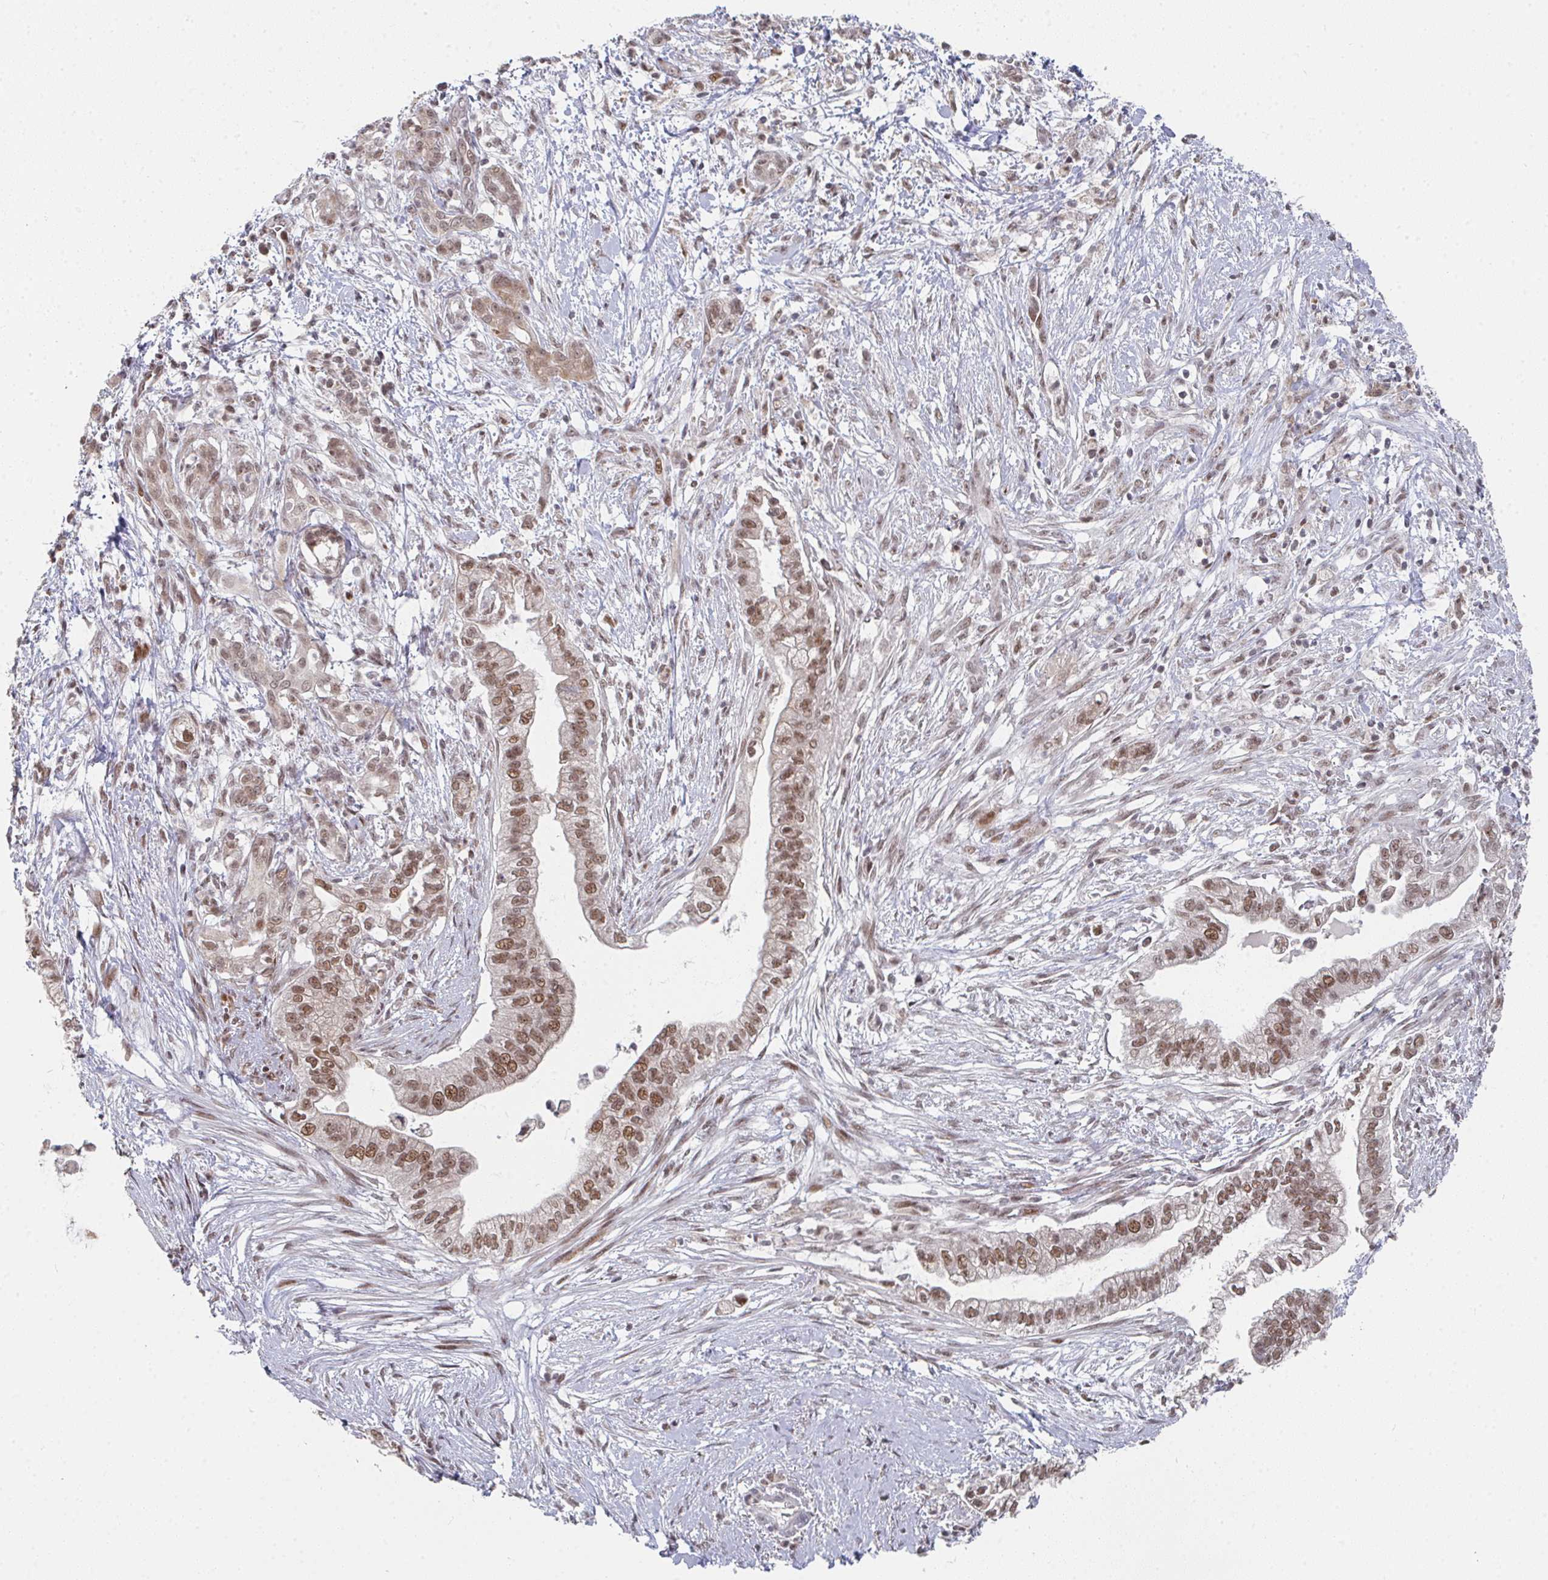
{"staining": {"intensity": "moderate", "quantity": ">75%", "location": "nuclear"}, "tissue": "pancreatic cancer", "cell_type": "Tumor cells", "image_type": "cancer", "snomed": [{"axis": "morphology", "description": "Adenocarcinoma, NOS"}, {"axis": "topography", "description": "Pancreas"}], "caption": "Pancreatic cancer (adenocarcinoma) tissue displays moderate nuclear expression in approximately >75% of tumor cells", "gene": "RBBP5", "patient": {"sex": "male", "age": 70}}